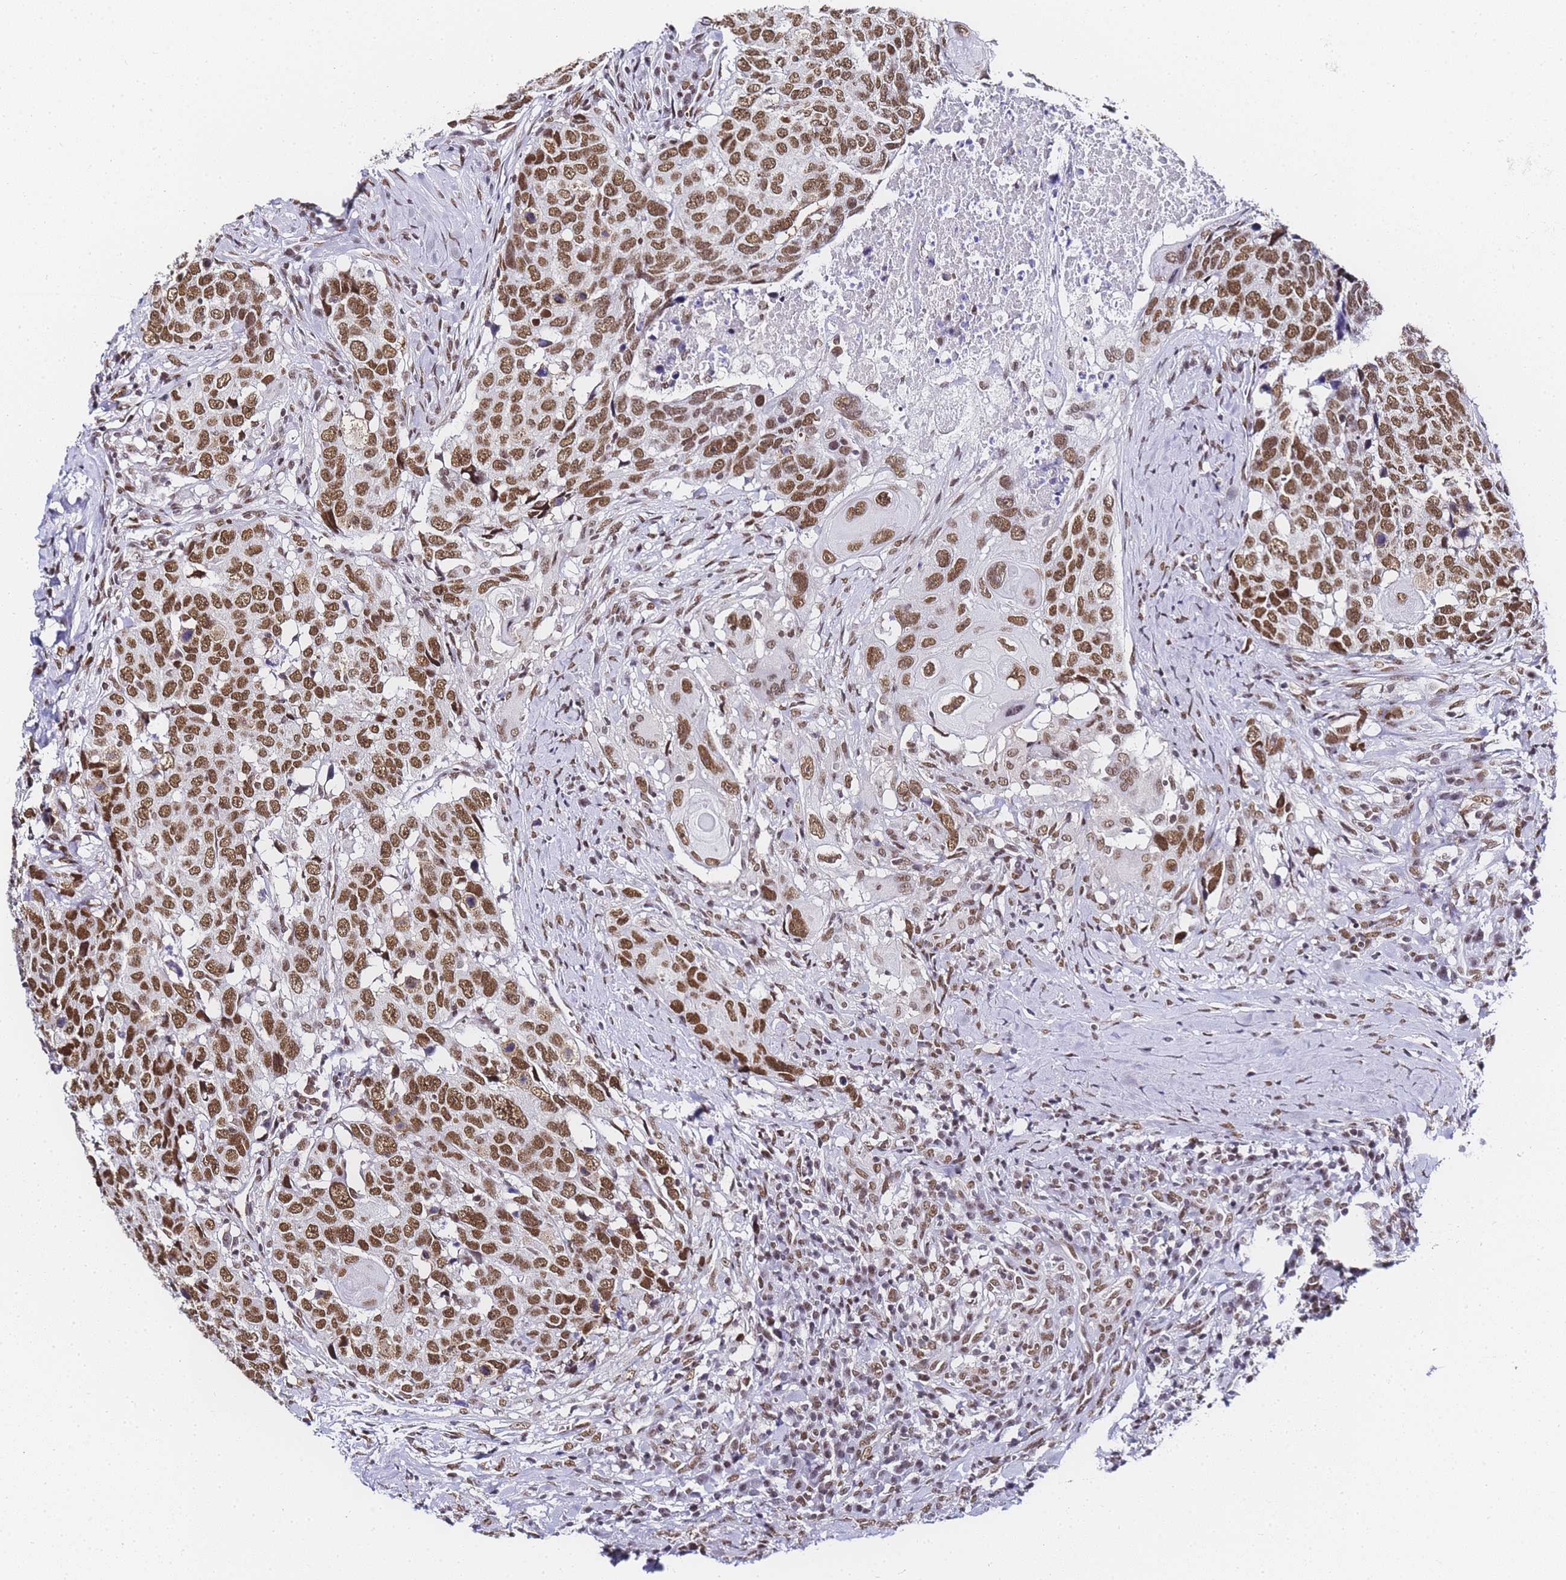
{"staining": {"intensity": "strong", "quantity": ">75%", "location": "nuclear"}, "tissue": "head and neck cancer", "cell_type": "Tumor cells", "image_type": "cancer", "snomed": [{"axis": "morphology", "description": "Squamous cell carcinoma, NOS"}, {"axis": "topography", "description": "Head-Neck"}], "caption": "Immunohistochemistry photomicrograph of neoplastic tissue: human head and neck cancer stained using immunohistochemistry (IHC) demonstrates high levels of strong protein expression localized specifically in the nuclear of tumor cells, appearing as a nuclear brown color.", "gene": "POLR1A", "patient": {"sex": "male", "age": 66}}